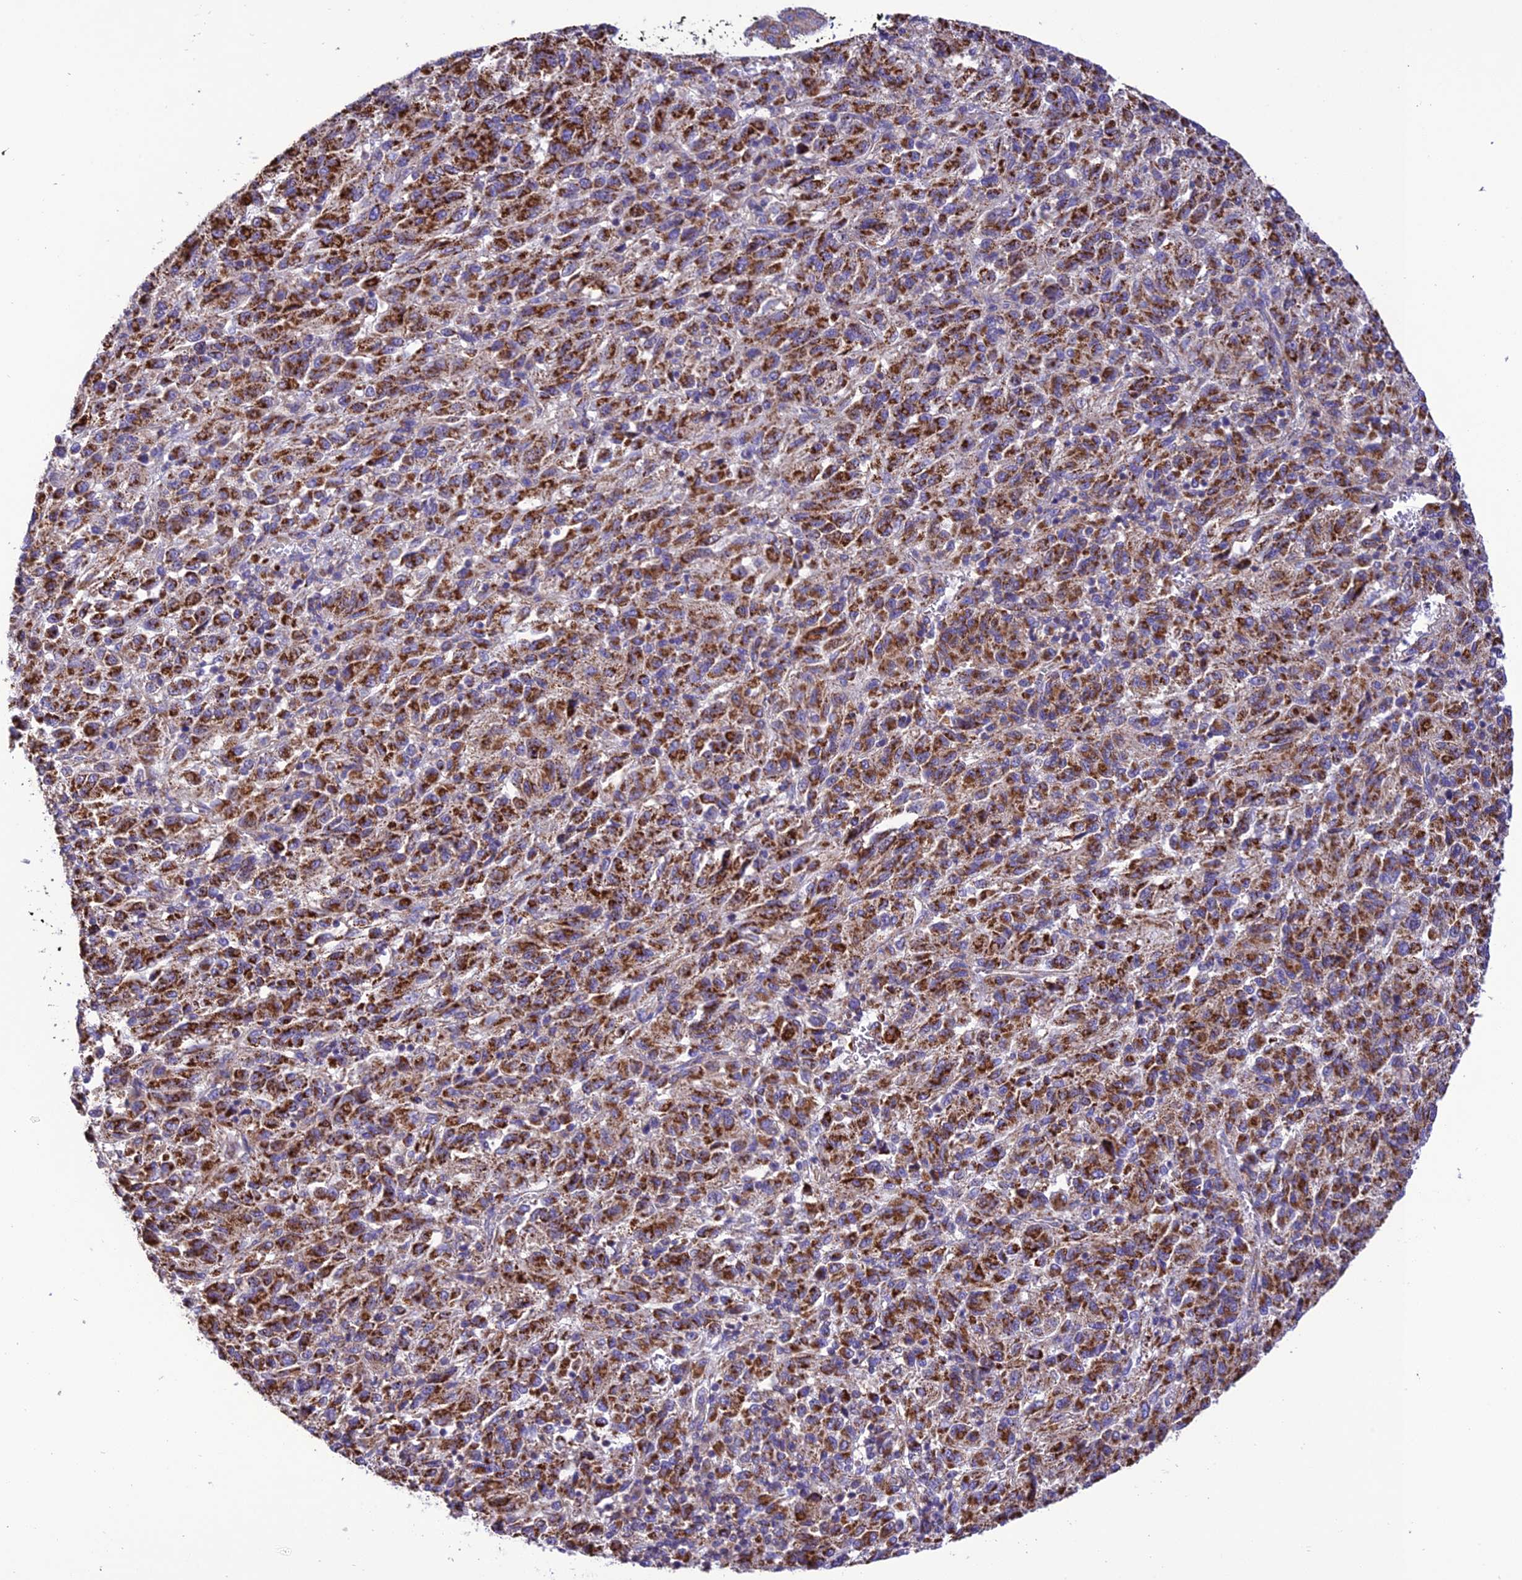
{"staining": {"intensity": "strong", "quantity": ">75%", "location": "cytoplasmic/membranous"}, "tissue": "melanoma", "cell_type": "Tumor cells", "image_type": "cancer", "snomed": [{"axis": "morphology", "description": "Malignant melanoma, Metastatic site"}, {"axis": "topography", "description": "Lung"}], "caption": "IHC histopathology image of neoplastic tissue: malignant melanoma (metastatic site) stained using IHC displays high levels of strong protein expression localized specifically in the cytoplasmic/membranous of tumor cells, appearing as a cytoplasmic/membranous brown color.", "gene": "MAP3K12", "patient": {"sex": "male", "age": 64}}